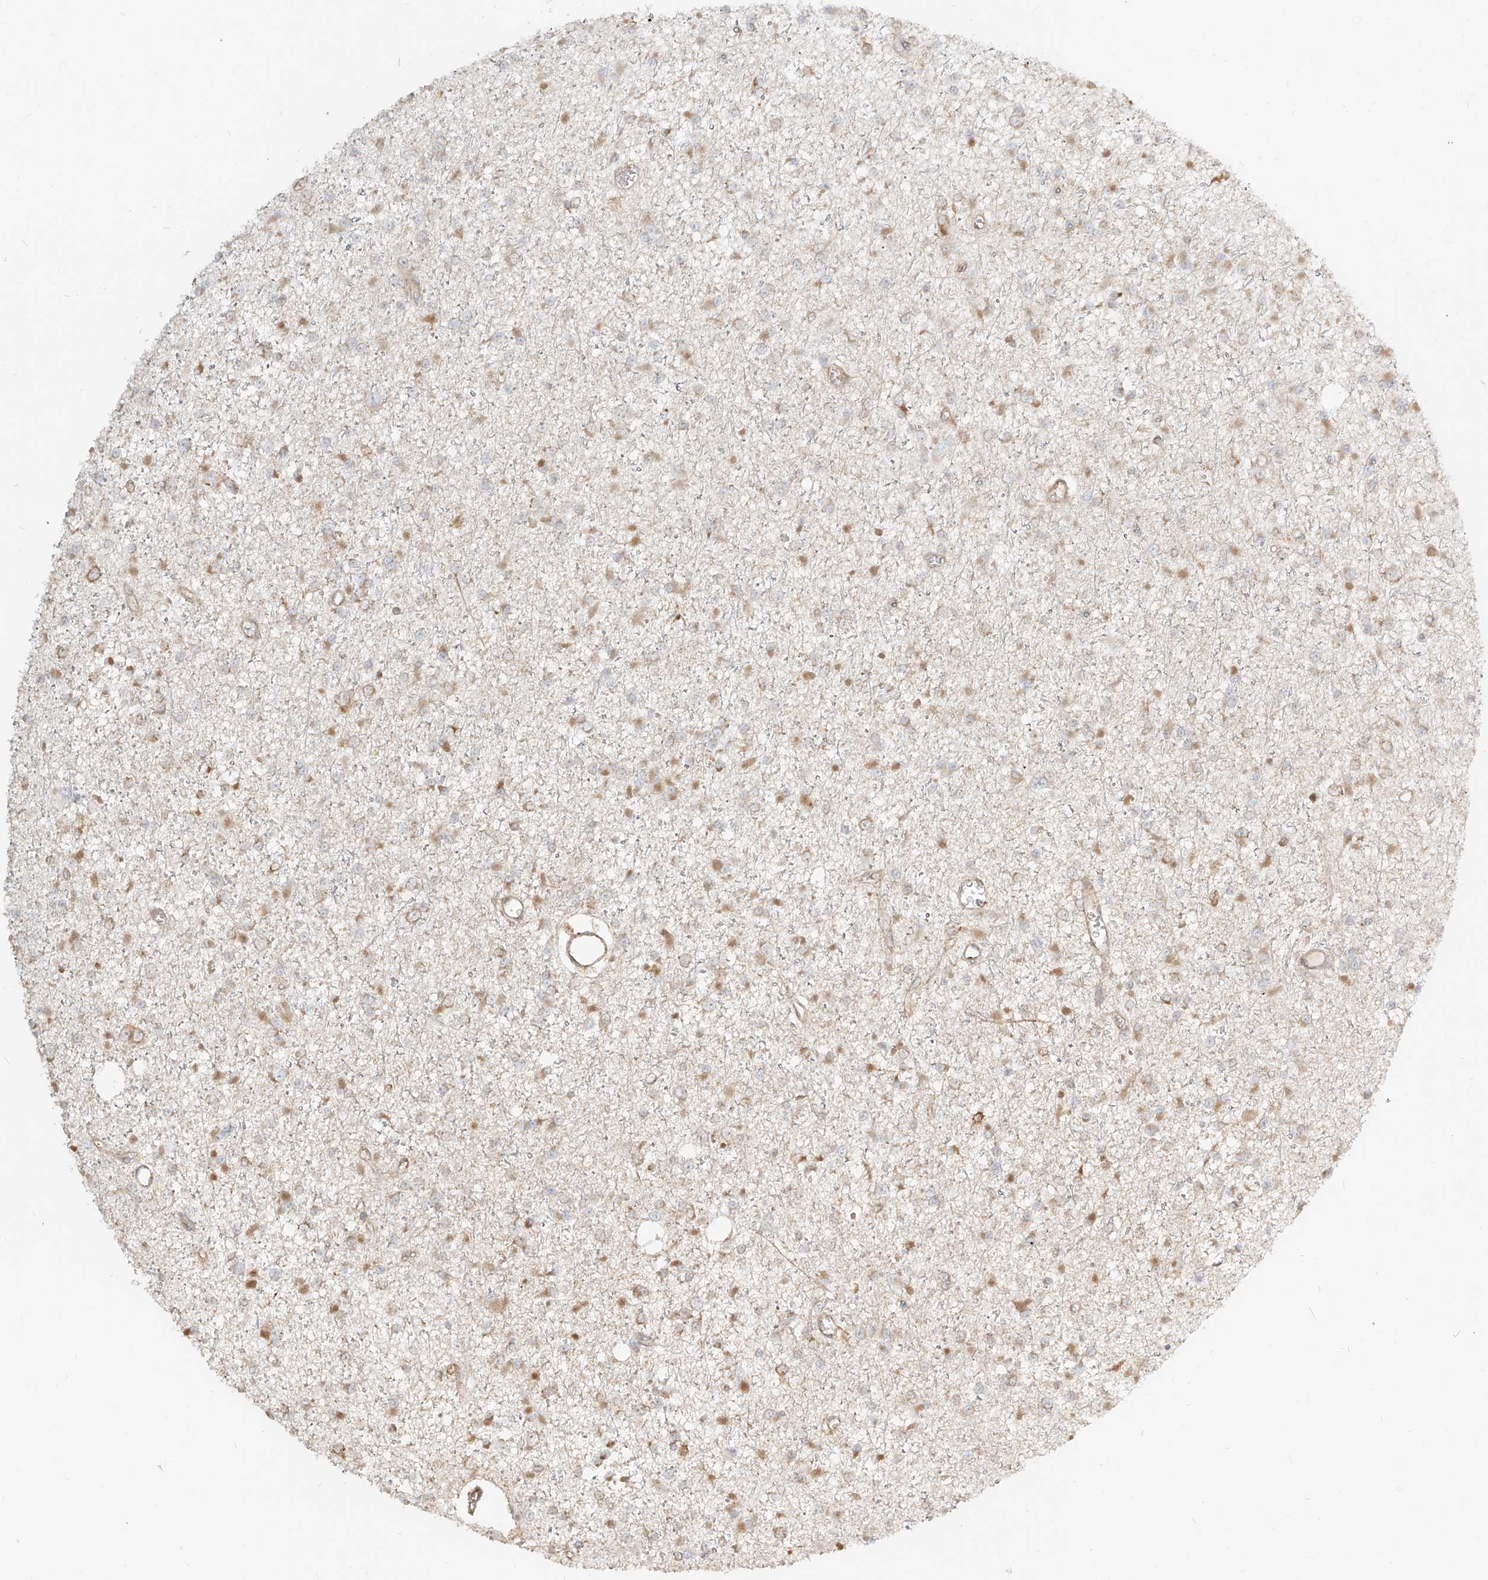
{"staining": {"intensity": "negative", "quantity": "none", "location": "none"}, "tissue": "glioma", "cell_type": "Tumor cells", "image_type": "cancer", "snomed": [{"axis": "morphology", "description": "Glioma, malignant, Low grade"}, {"axis": "topography", "description": "Brain"}], "caption": "High magnification brightfield microscopy of glioma stained with DAB (brown) and counterstained with hematoxylin (blue): tumor cells show no significant expression.", "gene": "UBE2K", "patient": {"sex": "female", "age": 22}}